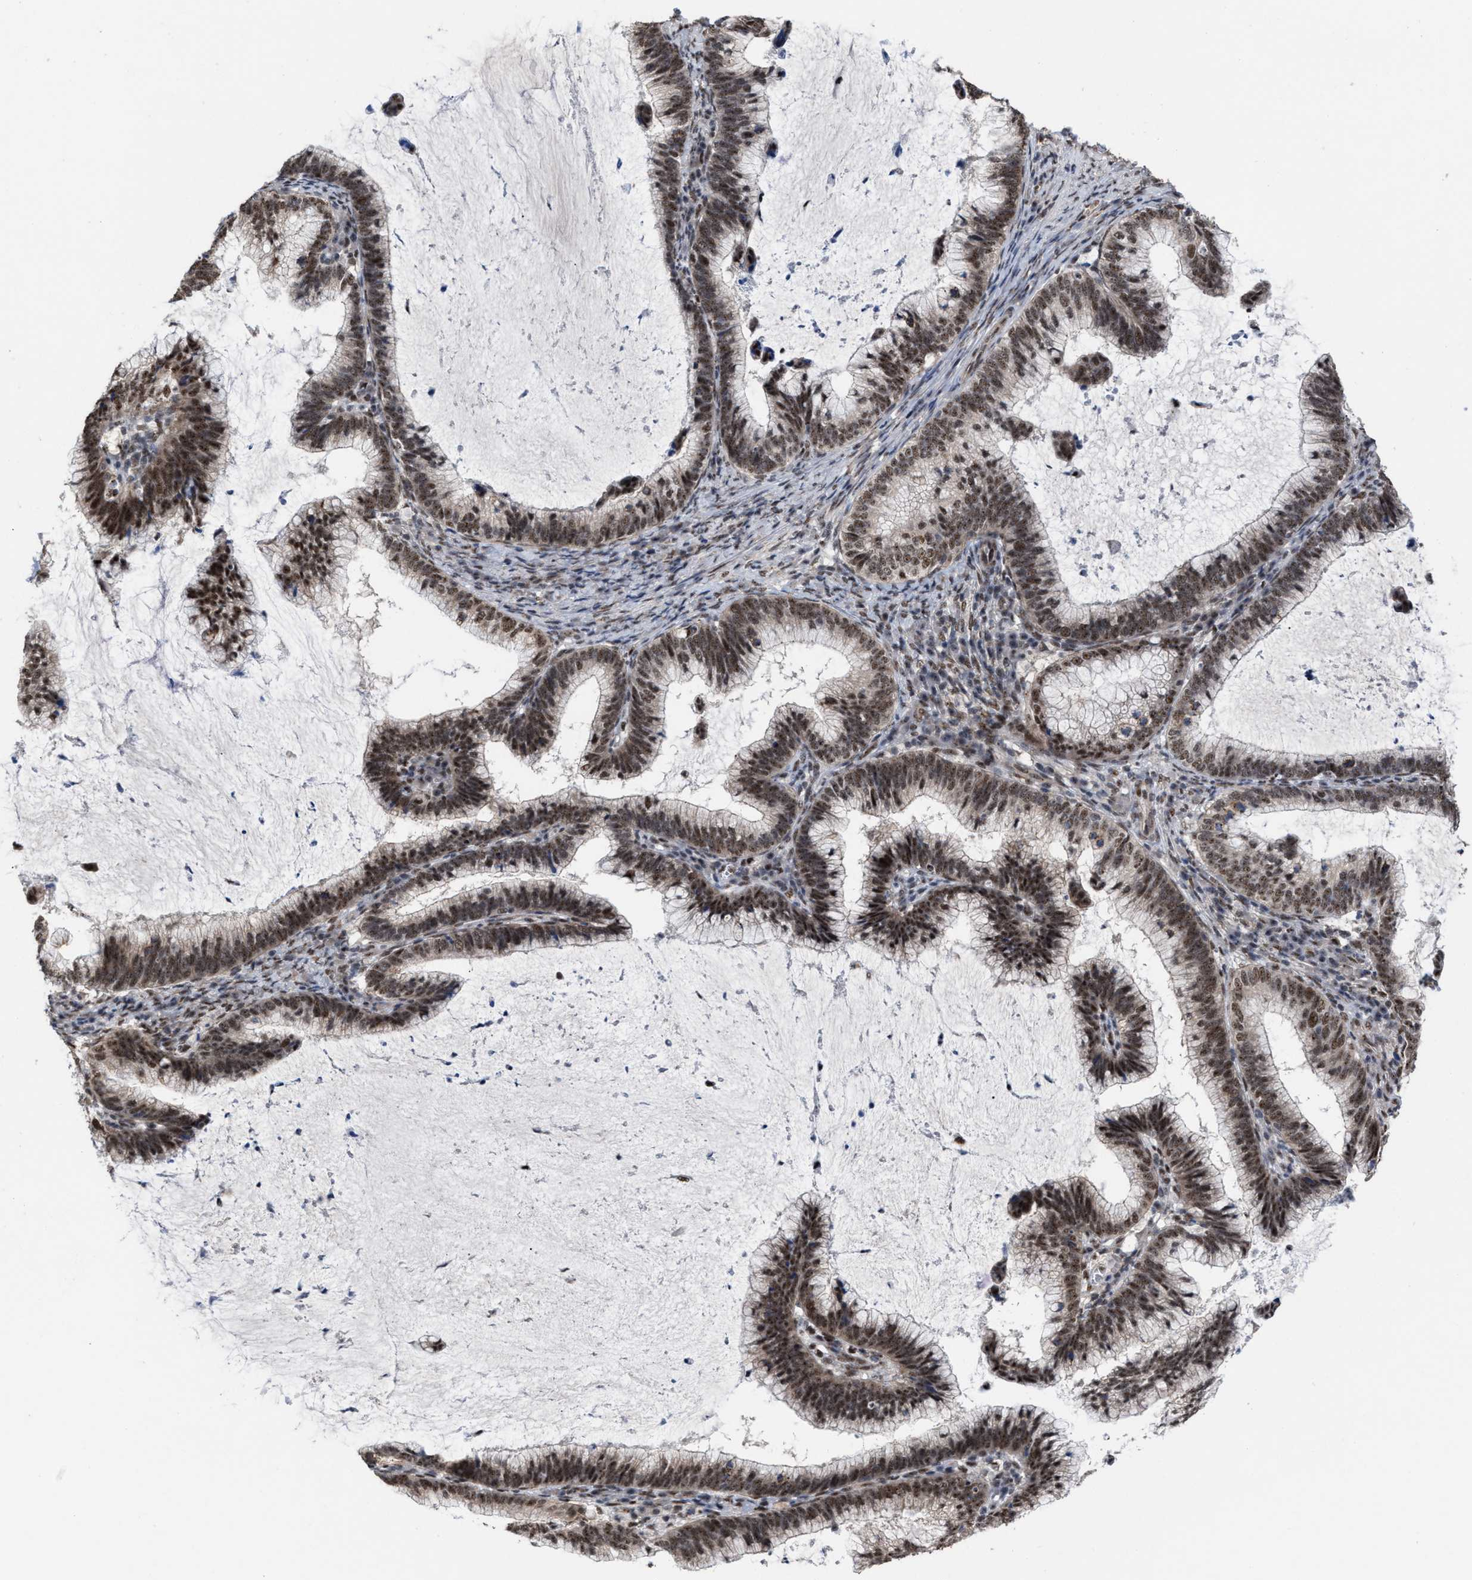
{"staining": {"intensity": "strong", "quantity": "25%-75%", "location": "nuclear"}, "tissue": "cervical cancer", "cell_type": "Tumor cells", "image_type": "cancer", "snomed": [{"axis": "morphology", "description": "Adenocarcinoma, NOS"}, {"axis": "topography", "description": "Cervix"}], "caption": "Strong nuclear protein positivity is seen in about 25%-75% of tumor cells in cervical cancer.", "gene": "EIF4A3", "patient": {"sex": "female", "age": 36}}